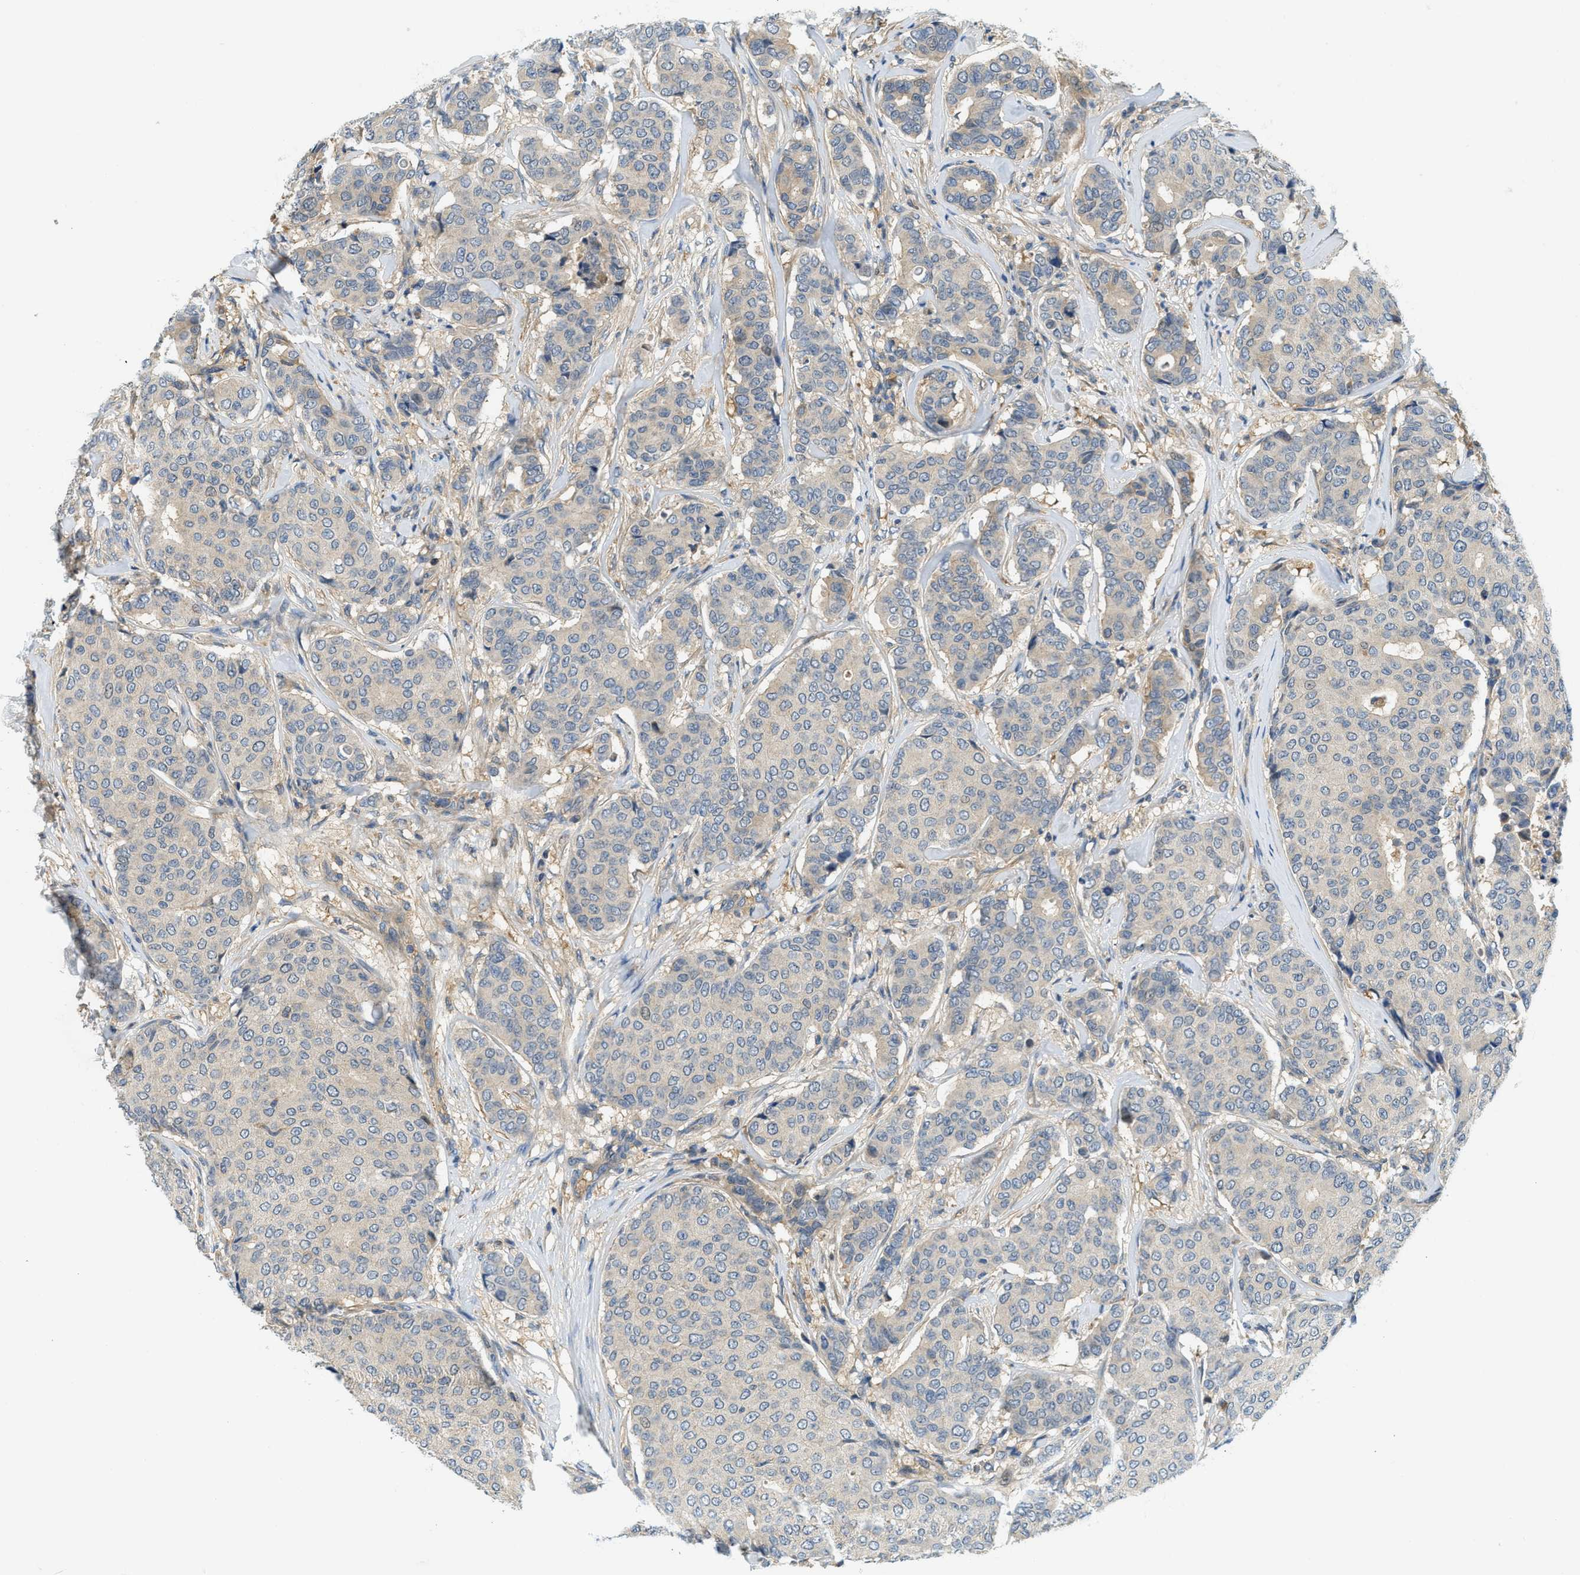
{"staining": {"intensity": "weak", "quantity": "<25%", "location": "cytoplasmic/membranous"}, "tissue": "breast cancer", "cell_type": "Tumor cells", "image_type": "cancer", "snomed": [{"axis": "morphology", "description": "Duct carcinoma"}, {"axis": "topography", "description": "Breast"}], "caption": "The histopathology image reveals no significant expression in tumor cells of breast cancer. Brightfield microscopy of immunohistochemistry stained with DAB (brown) and hematoxylin (blue), captured at high magnification.", "gene": "KCNK1", "patient": {"sex": "female", "age": 75}}